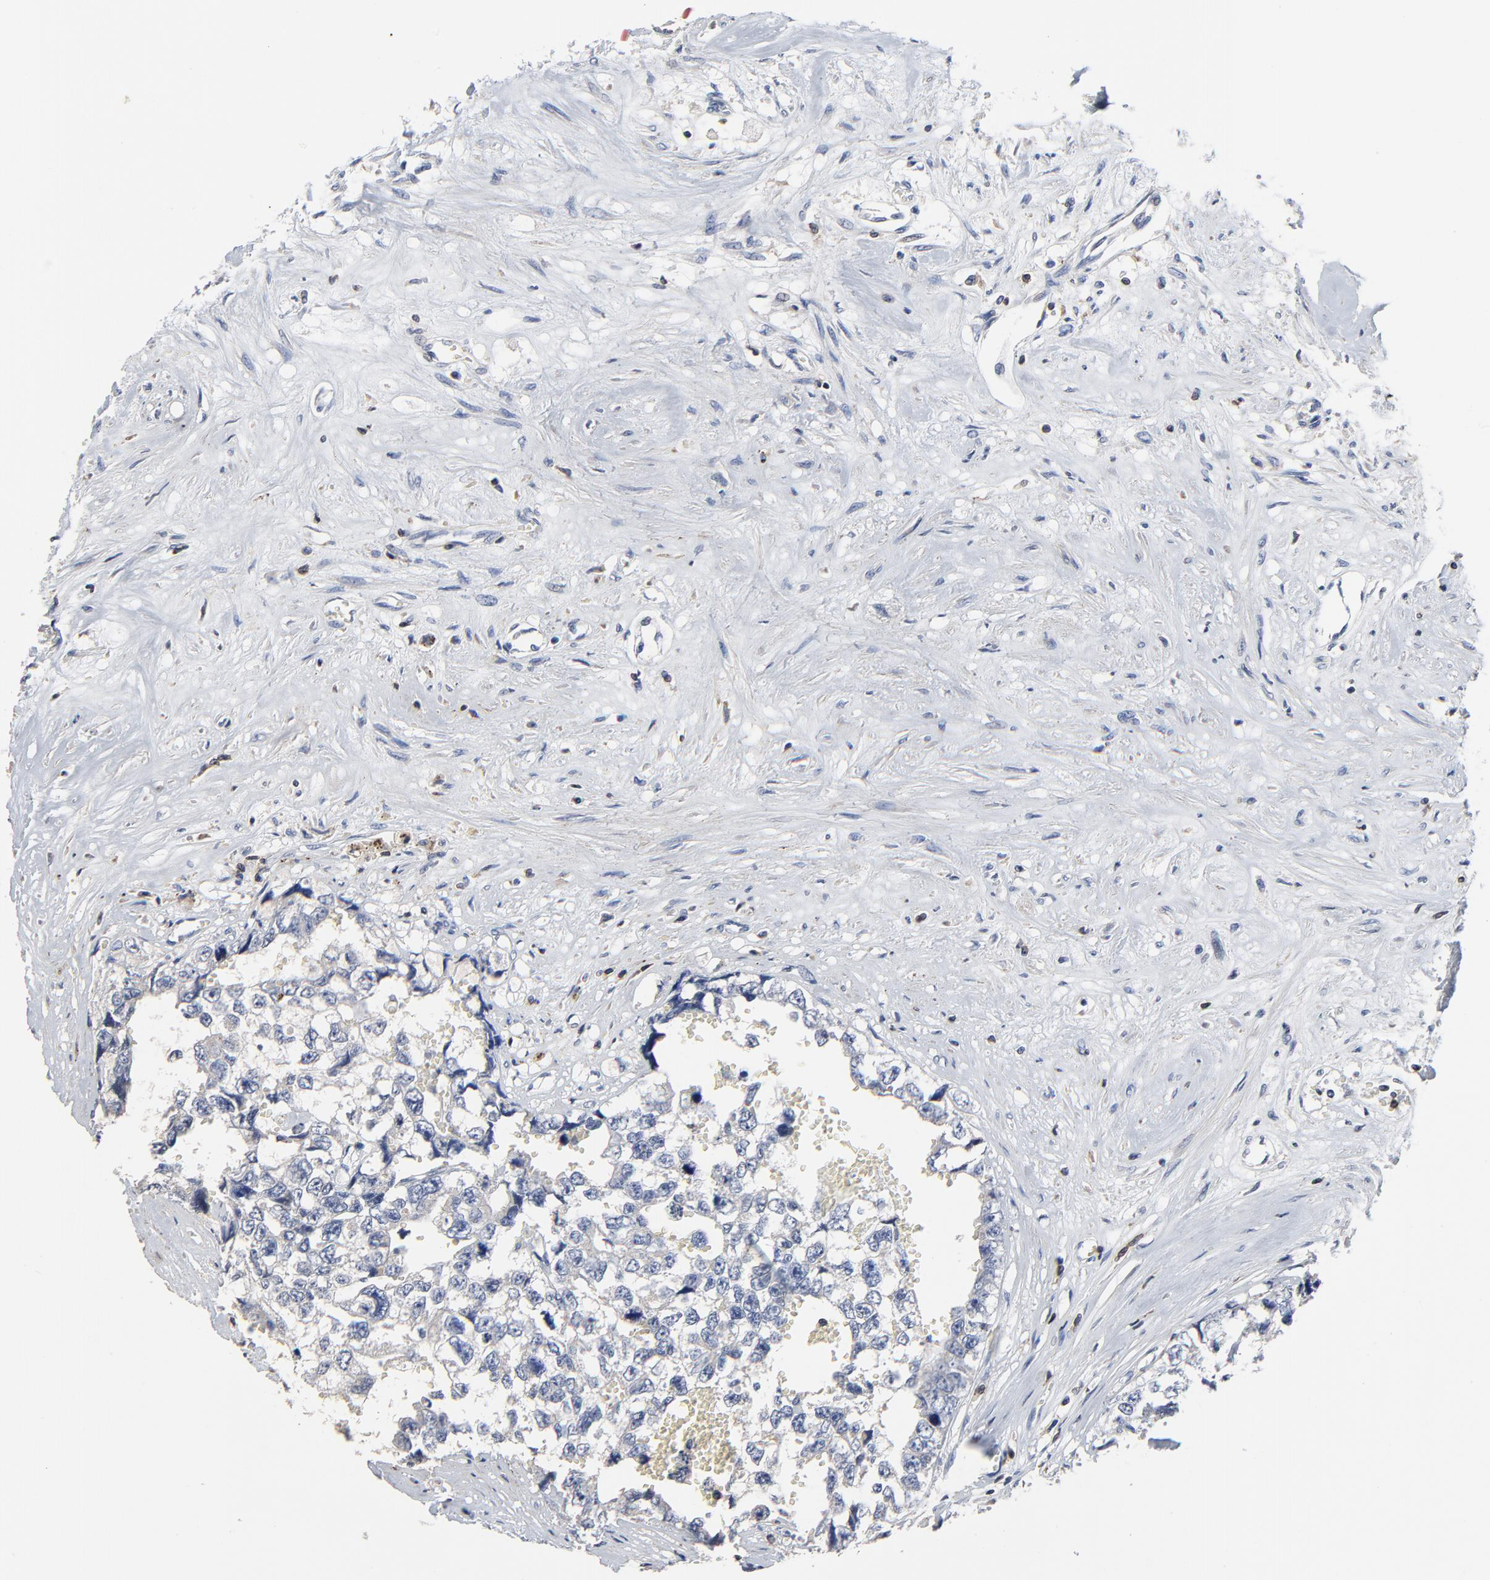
{"staining": {"intensity": "negative", "quantity": "none", "location": "none"}, "tissue": "testis cancer", "cell_type": "Tumor cells", "image_type": "cancer", "snomed": [{"axis": "morphology", "description": "Carcinoma, Embryonal, NOS"}, {"axis": "topography", "description": "Testis"}], "caption": "This photomicrograph is of testis cancer stained with immunohistochemistry (IHC) to label a protein in brown with the nuclei are counter-stained blue. There is no positivity in tumor cells.", "gene": "SKAP1", "patient": {"sex": "male", "age": 31}}